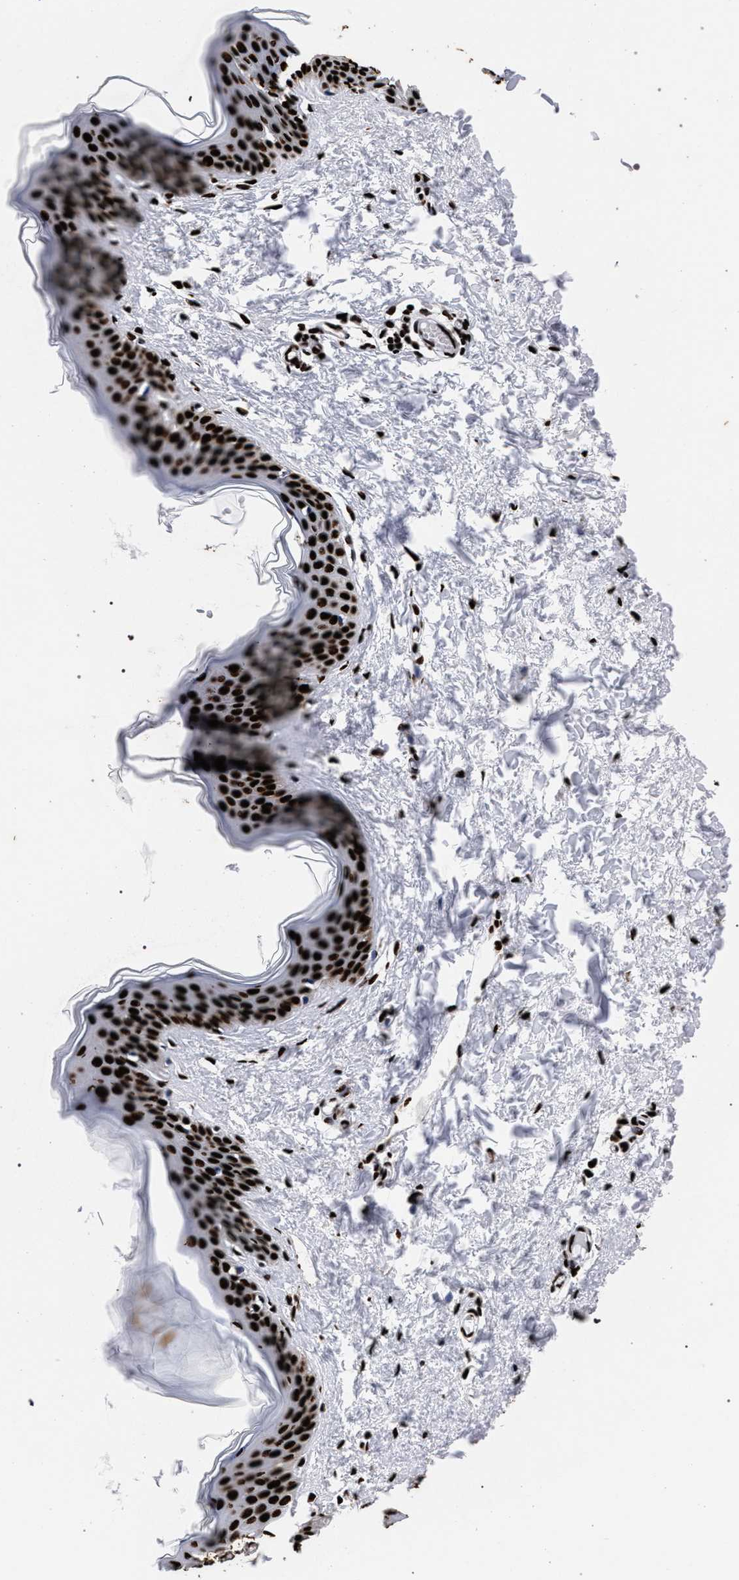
{"staining": {"intensity": "strong", "quantity": ">75%", "location": "nuclear"}, "tissue": "skin", "cell_type": "Fibroblasts", "image_type": "normal", "snomed": [{"axis": "morphology", "description": "Normal tissue, NOS"}, {"axis": "topography", "description": "Skin"}], "caption": "Brown immunohistochemical staining in unremarkable human skin exhibits strong nuclear positivity in approximately >75% of fibroblasts.", "gene": "HNRNPA1", "patient": {"sex": "female", "age": 17}}